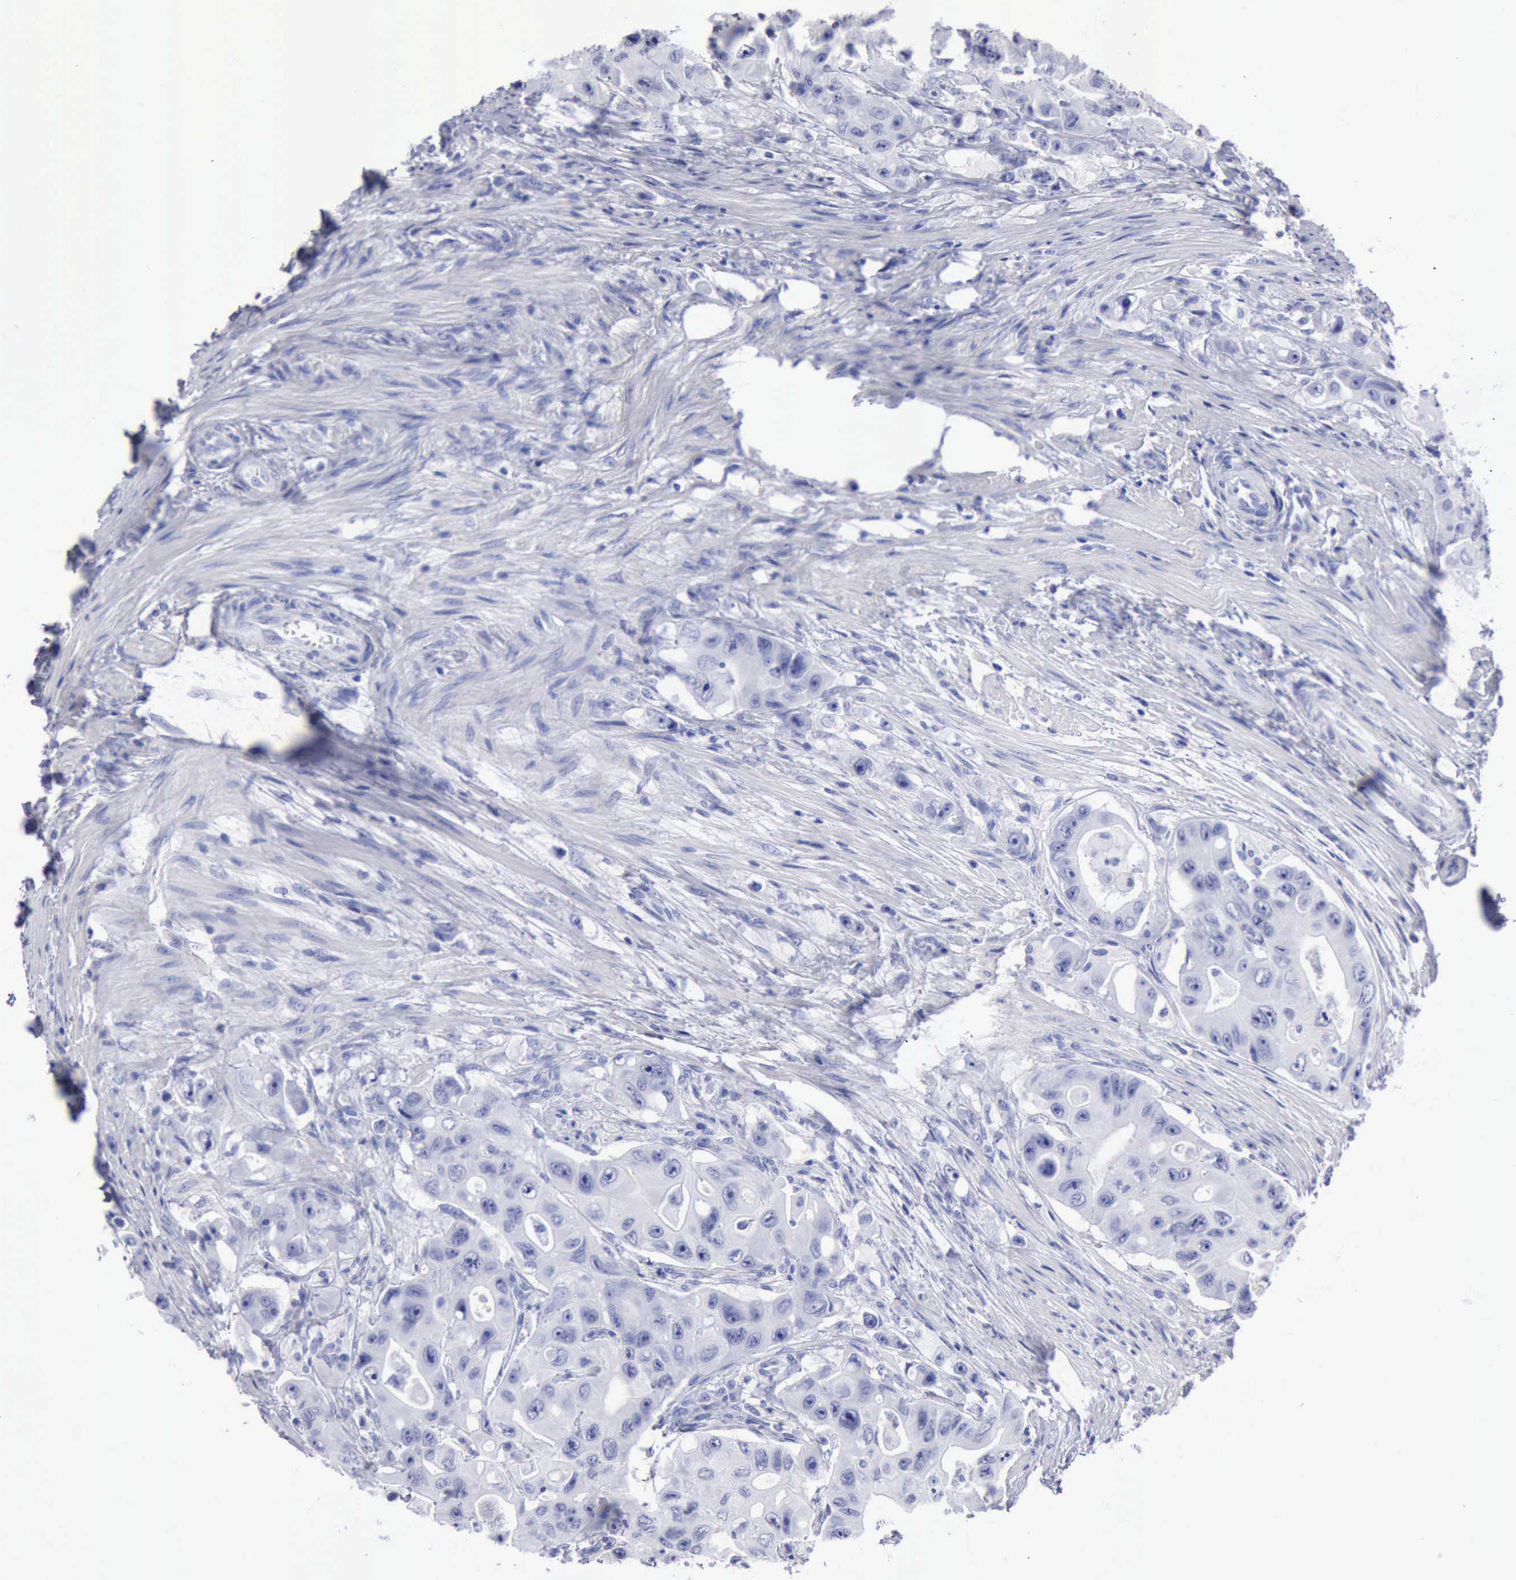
{"staining": {"intensity": "negative", "quantity": "none", "location": "none"}, "tissue": "colorectal cancer", "cell_type": "Tumor cells", "image_type": "cancer", "snomed": [{"axis": "morphology", "description": "Adenocarcinoma, NOS"}, {"axis": "topography", "description": "Colon"}], "caption": "Immunohistochemistry image of colorectal cancer (adenocarcinoma) stained for a protein (brown), which reveals no positivity in tumor cells.", "gene": "CYP19A1", "patient": {"sex": "female", "age": 46}}